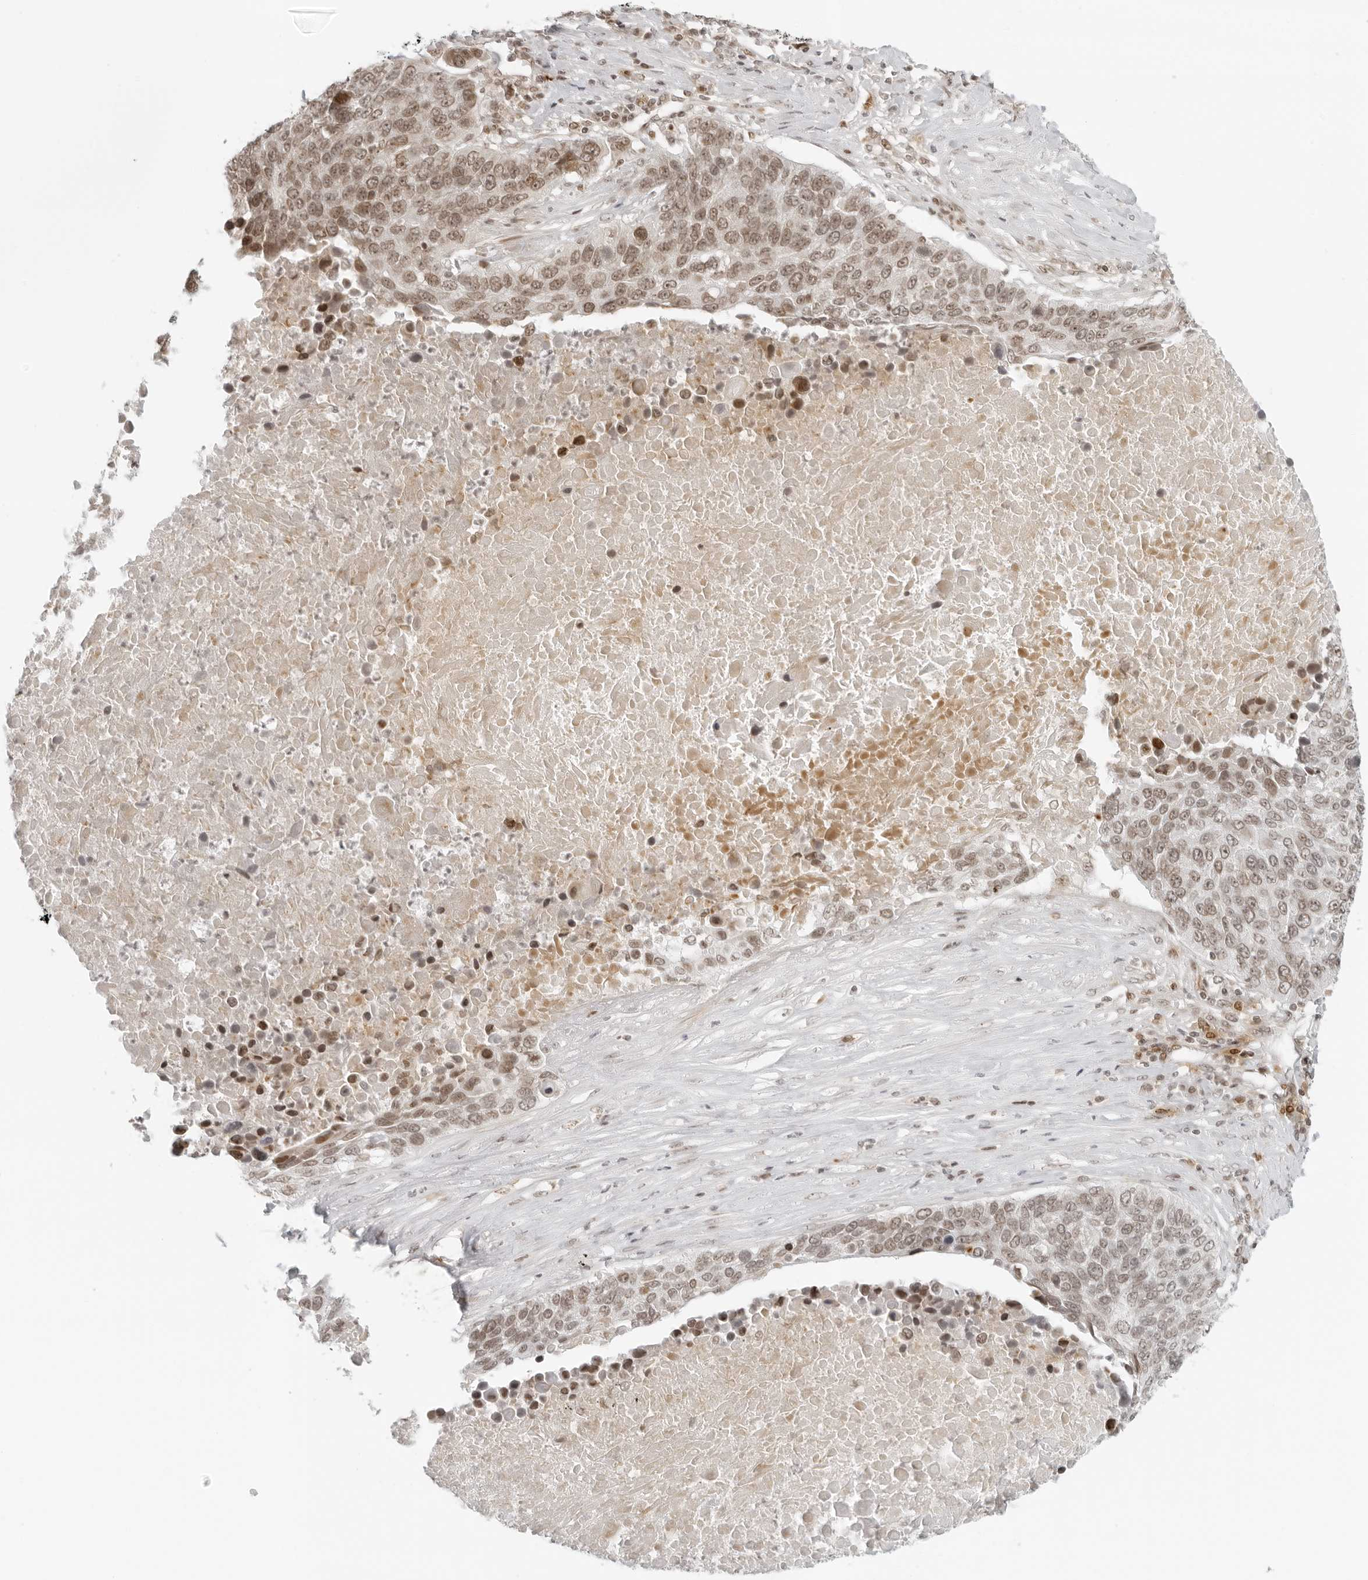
{"staining": {"intensity": "moderate", "quantity": ">75%", "location": "nuclear"}, "tissue": "lung cancer", "cell_type": "Tumor cells", "image_type": "cancer", "snomed": [{"axis": "morphology", "description": "Squamous cell carcinoma, NOS"}, {"axis": "topography", "description": "Lung"}], "caption": "Immunohistochemistry (DAB) staining of human lung cancer (squamous cell carcinoma) shows moderate nuclear protein expression in about >75% of tumor cells.", "gene": "ZNF407", "patient": {"sex": "male", "age": 66}}